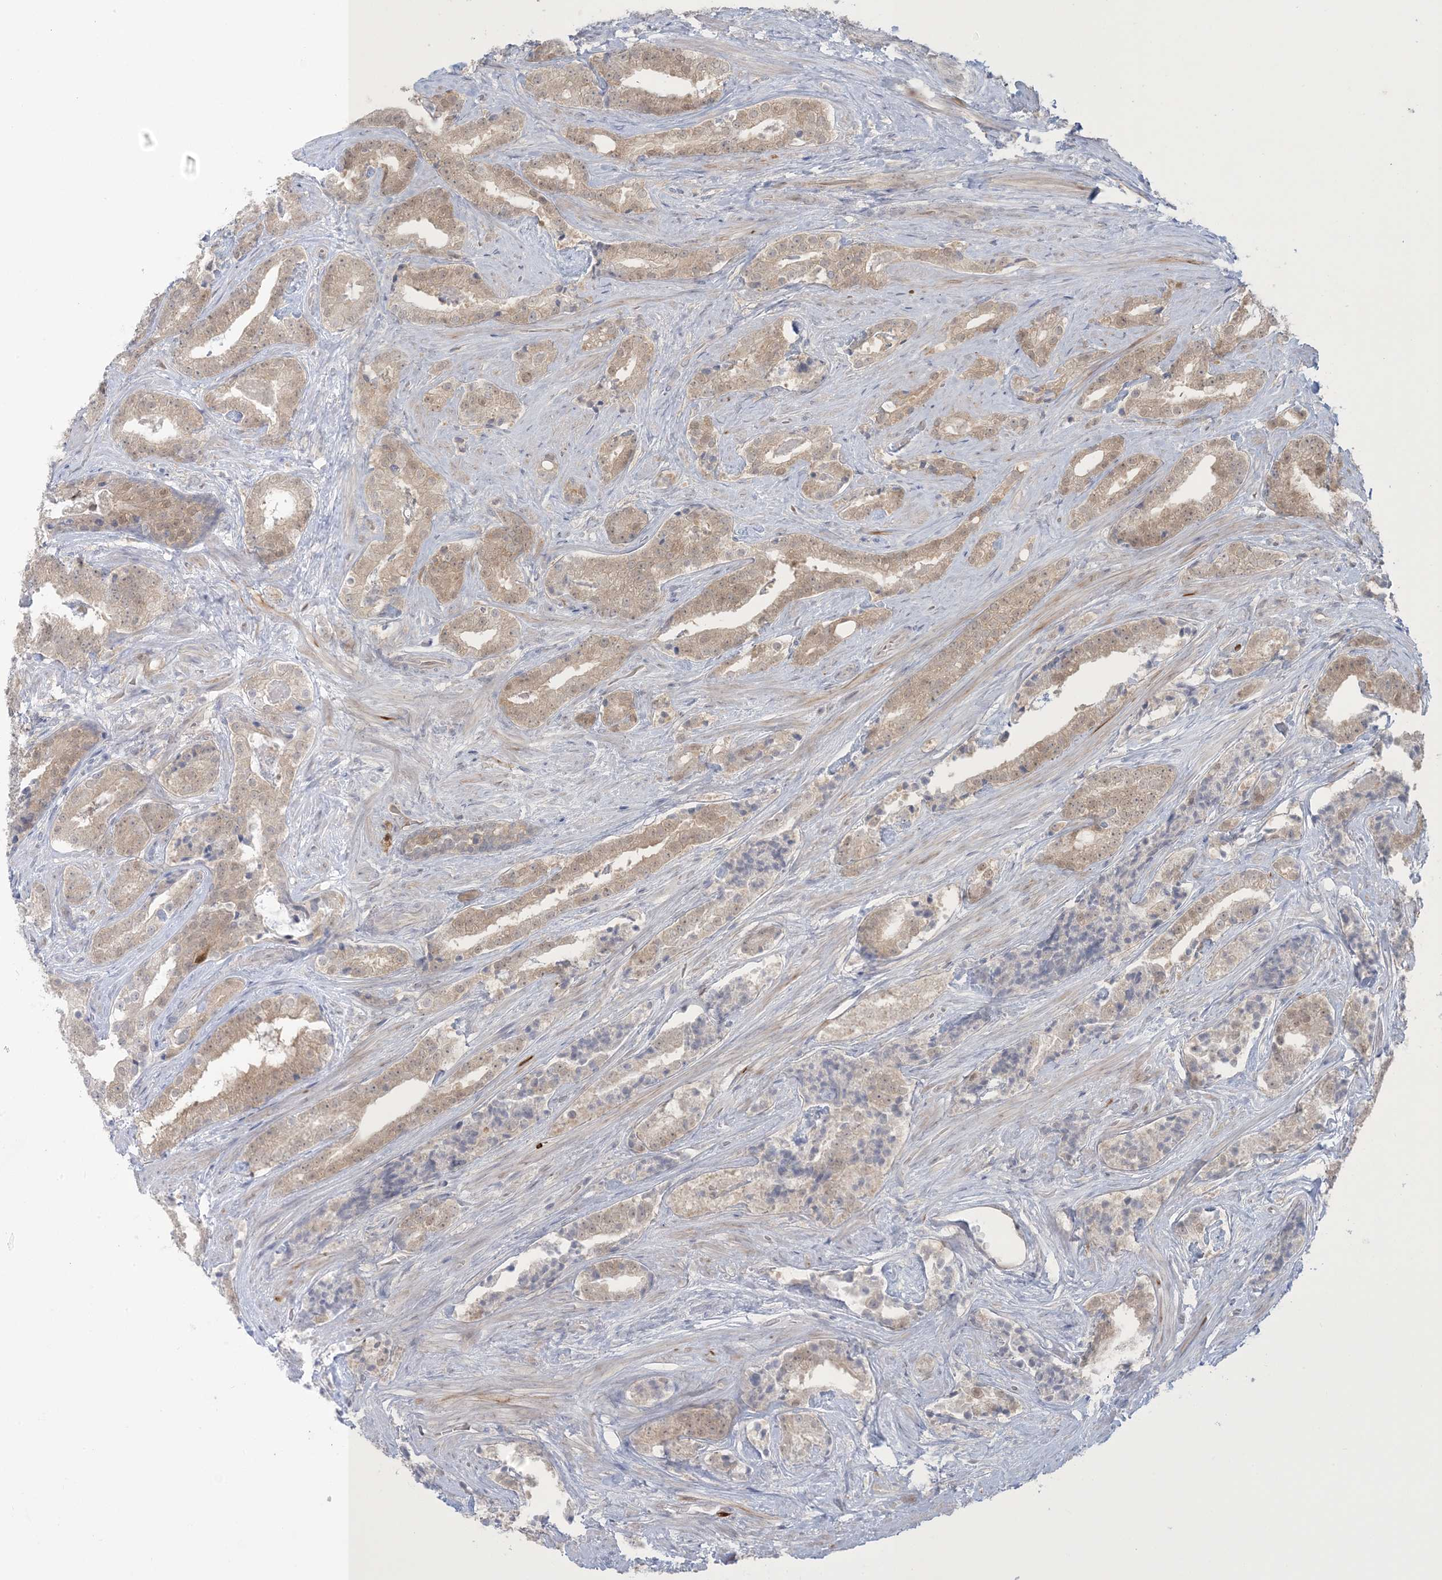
{"staining": {"intensity": "weak", "quantity": ">75%", "location": "cytoplasmic/membranous,nuclear"}, "tissue": "prostate cancer", "cell_type": "Tumor cells", "image_type": "cancer", "snomed": [{"axis": "morphology", "description": "Adenocarcinoma, Low grade"}, {"axis": "topography", "description": "Prostate"}], "caption": "There is low levels of weak cytoplasmic/membranous and nuclear staining in tumor cells of adenocarcinoma (low-grade) (prostate), as demonstrated by immunohistochemical staining (brown color).", "gene": "NRBP2", "patient": {"sex": "male", "age": 67}}